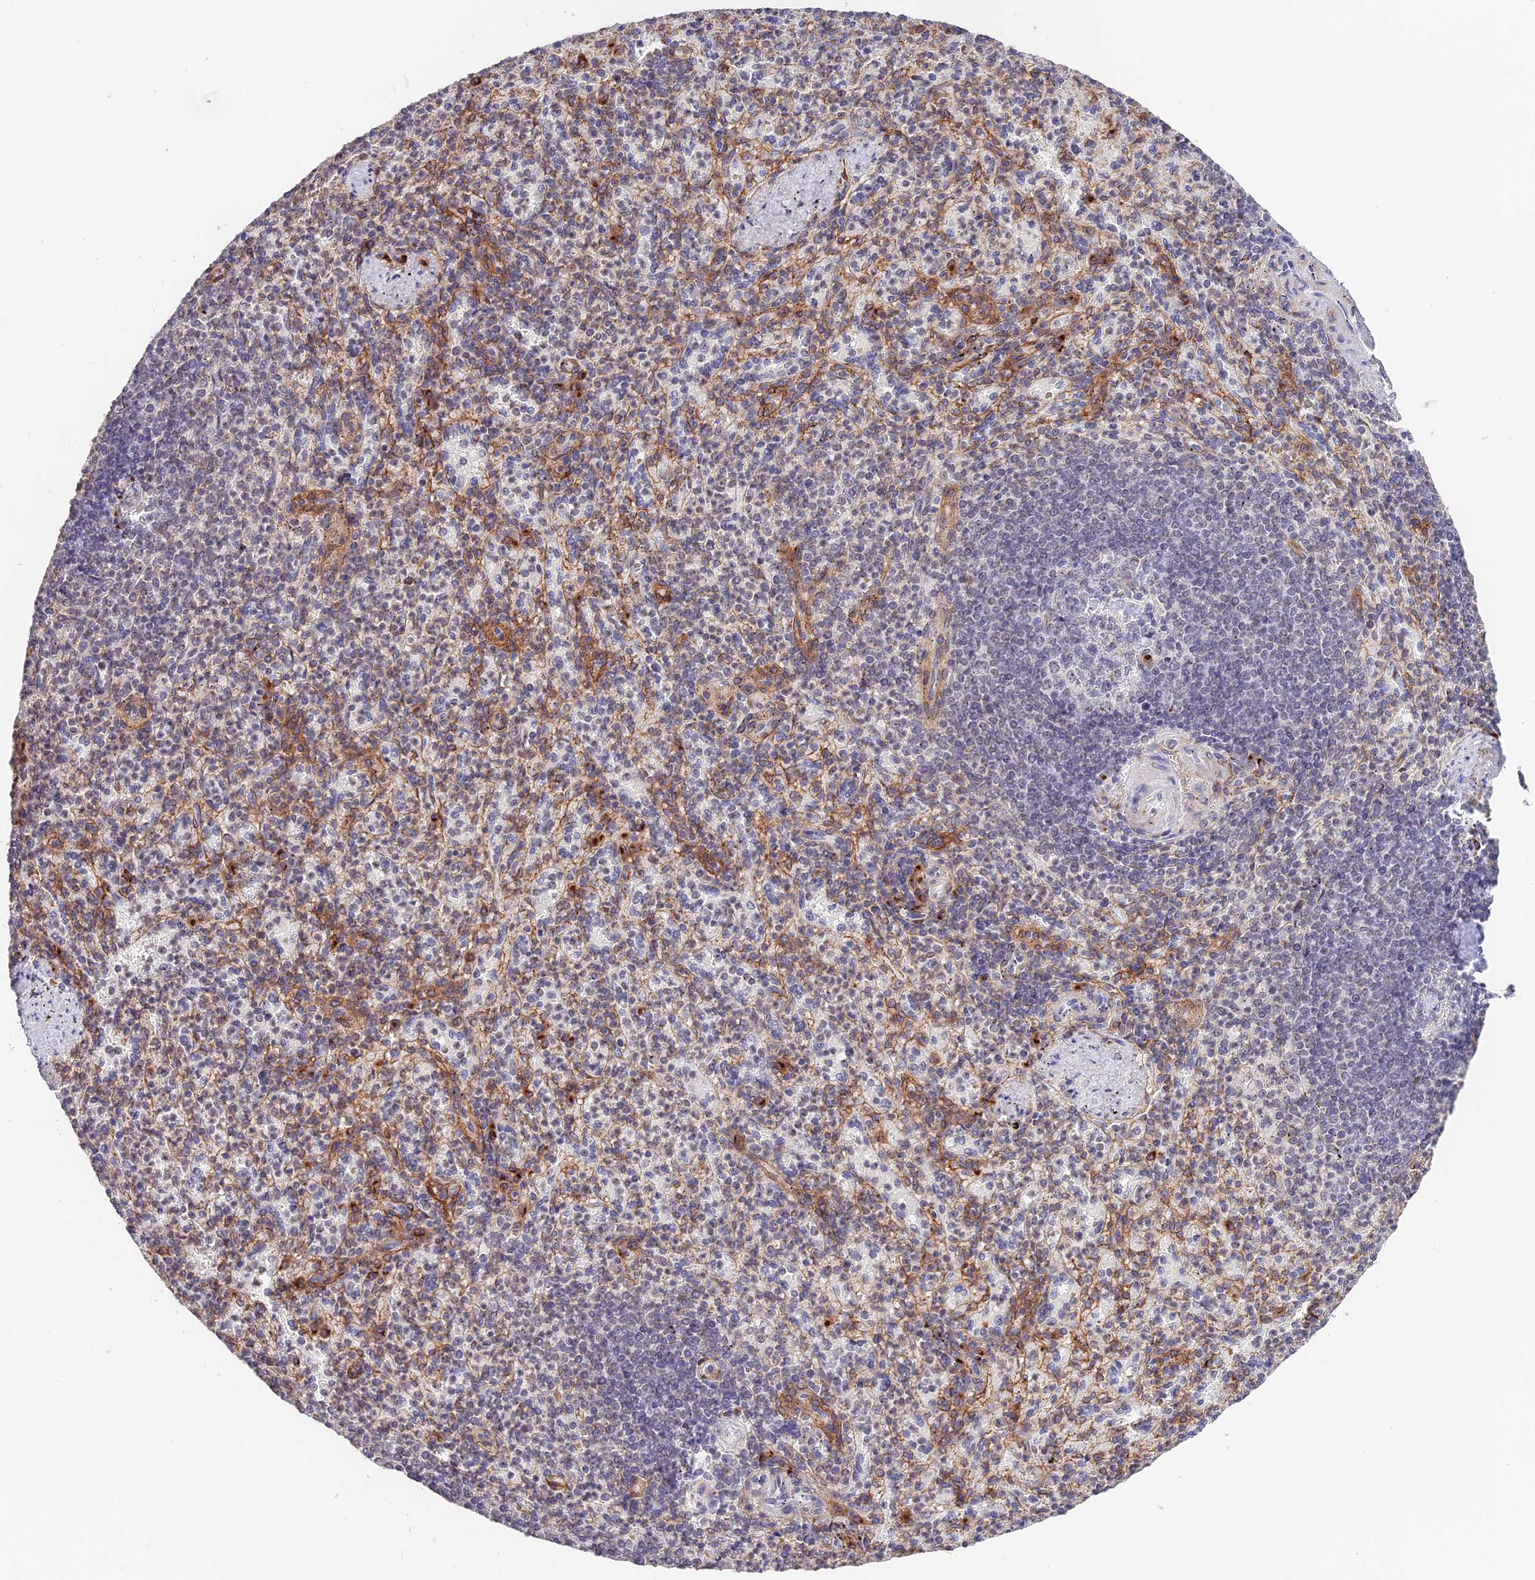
{"staining": {"intensity": "strong", "quantity": "<25%", "location": "nuclear"}, "tissue": "spleen", "cell_type": "Cells in red pulp", "image_type": "normal", "snomed": [{"axis": "morphology", "description": "Normal tissue, NOS"}, {"axis": "topography", "description": "Spleen"}], "caption": "Spleen stained with DAB (3,3'-diaminobenzidine) immunohistochemistry reveals medium levels of strong nuclear expression in about <25% of cells in red pulp. Using DAB (3,3'-diaminobenzidine) (brown) and hematoxylin (blue) stains, captured at high magnification using brightfield microscopy.", "gene": "HEATR5B", "patient": {"sex": "female", "age": 74}}